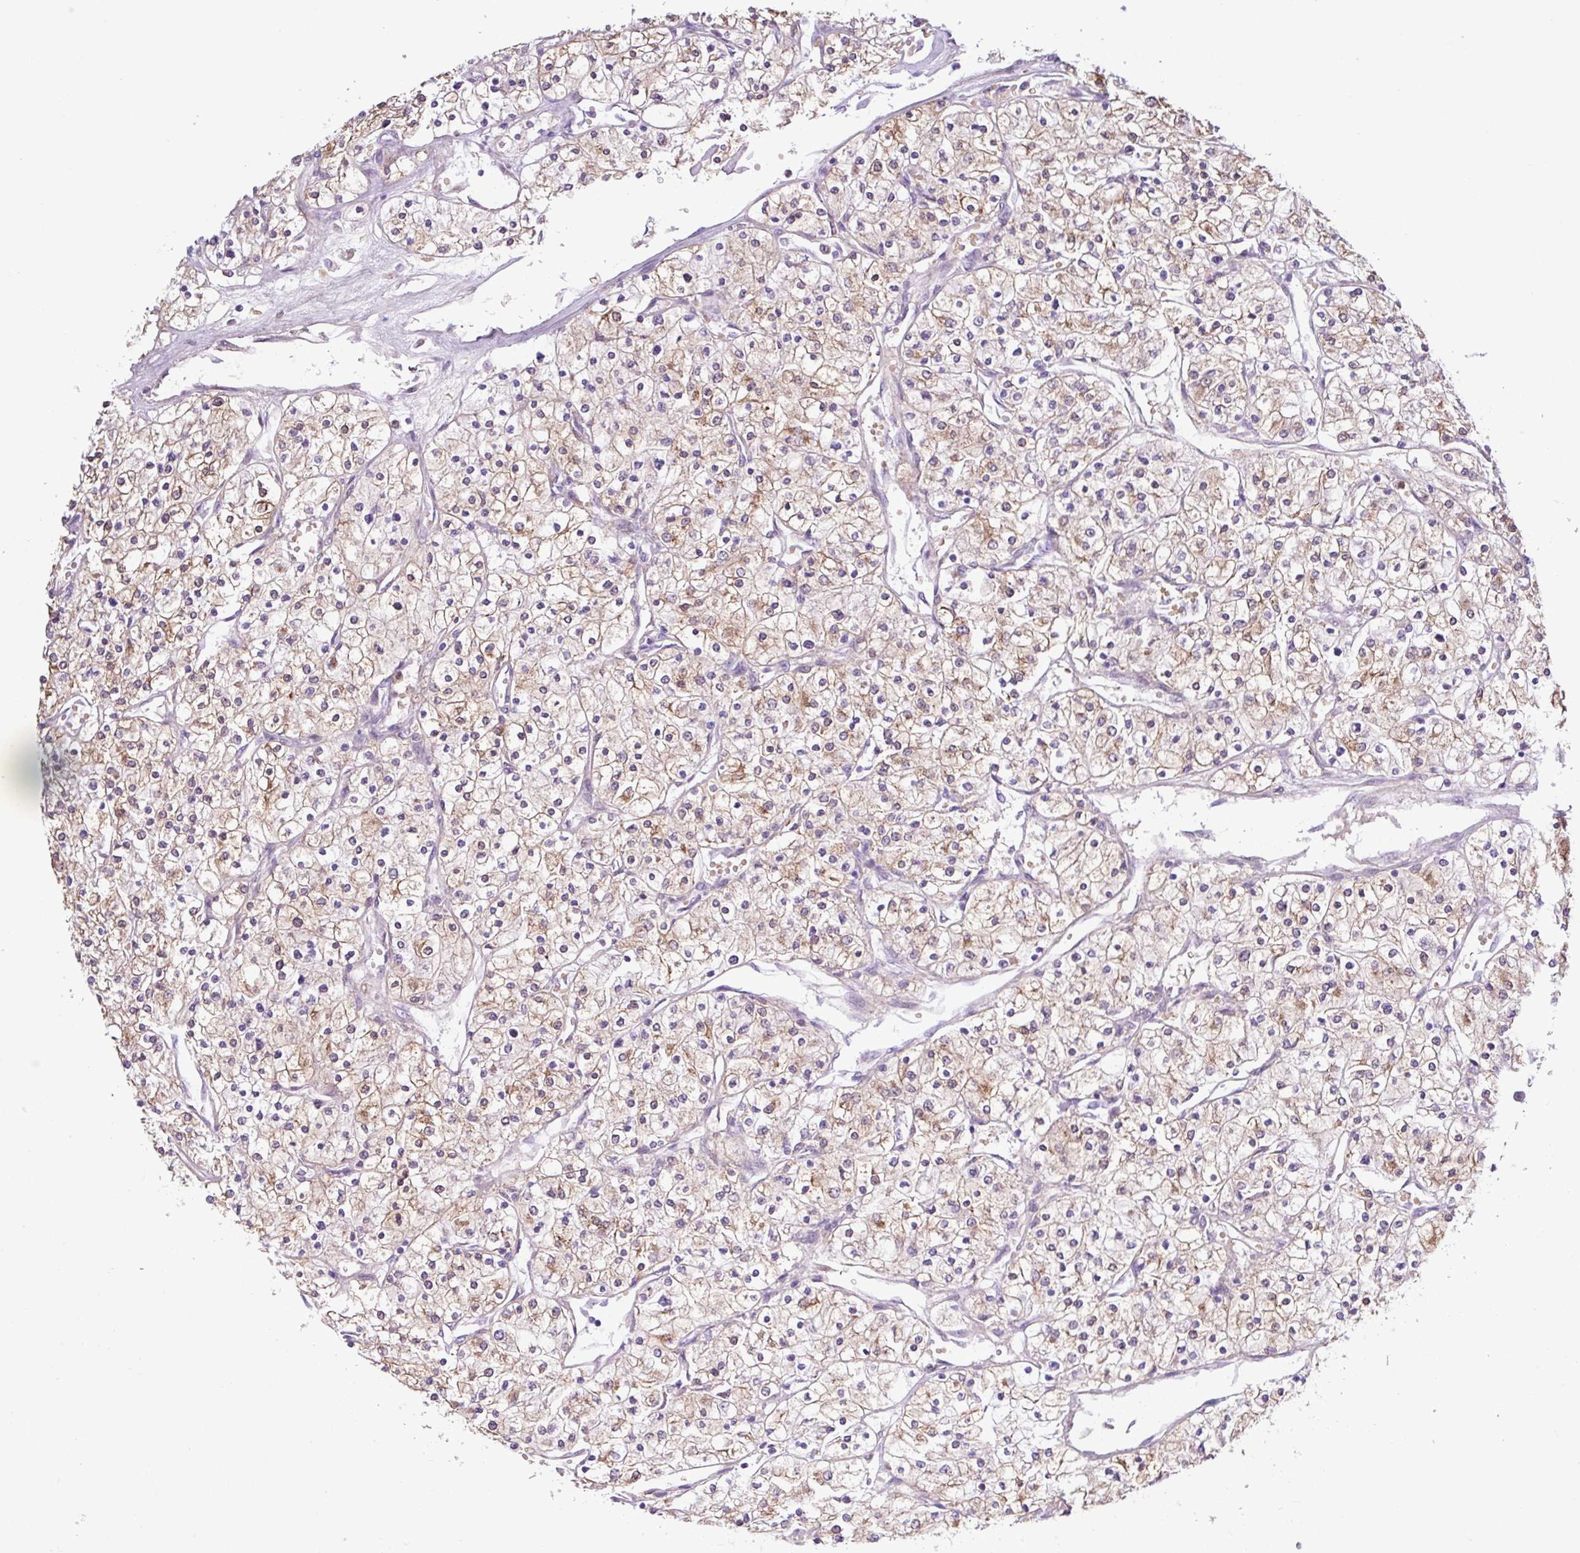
{"staining": {"intensity": "moderate", "quantity": ">75%", "location": "cytoplasmic/membranous"}, "tissue": "renal cancer", "cell_type": "Tumor cells", "image_type": "cancer", "snomed": [{"axis": "morphology", "description": "Adenocarcinoma, NOS"}, {"axis": "topography", "description": "Kidney"}], "caption": "Renal cancer (adenocarcinoma) tissue displays moderate cytoplasmic/membranous positivity in approximately >75% of tumor cells, visualized by immunohistochemistry. (Stains: DAB (3,3'-diaminobenzidine) in brown, nuclei in blue, Microscopy: brightfield microscopy at high magnification).", "gene": "TONSL", "patient": {"sex": "male", "age": 80}}